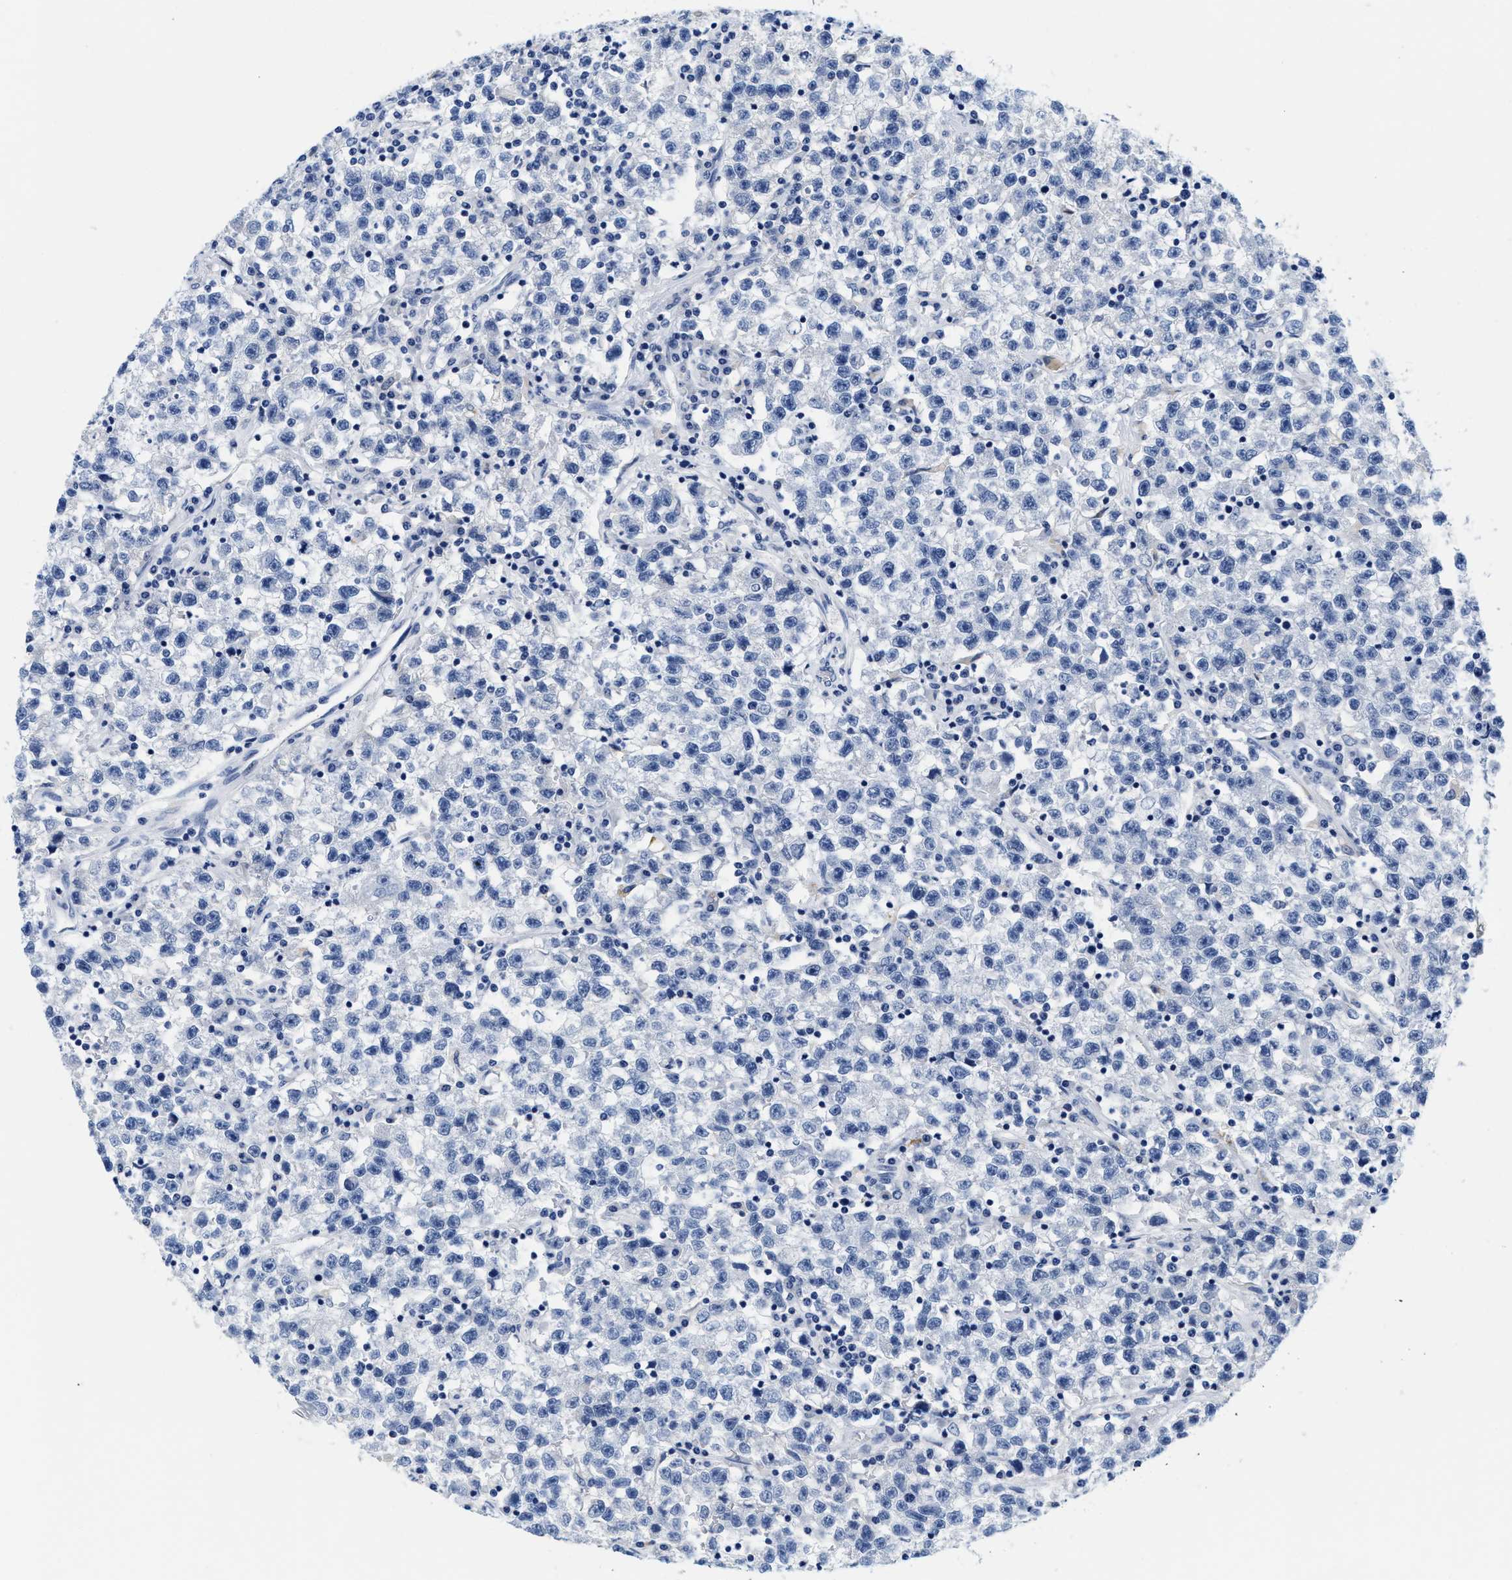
{"staining": {"intensity": "negative", "quantity": "none", "location": "none"}, "tissue": "testis cancer", "cell_type": "Tumor cells", "image_type": "cancer", "snomed": [{"axis": "morphology", "description": "Seminoma, NOS"}, {"axis": "topography", "description": "Testis"}], "caption": "The immunohistochemistry micrograph has no significant expression in tumor cells of testis cancer (seminoma) tissue.", "gene": "TTC3", "patient": {"sex": "male", "age": 22}}